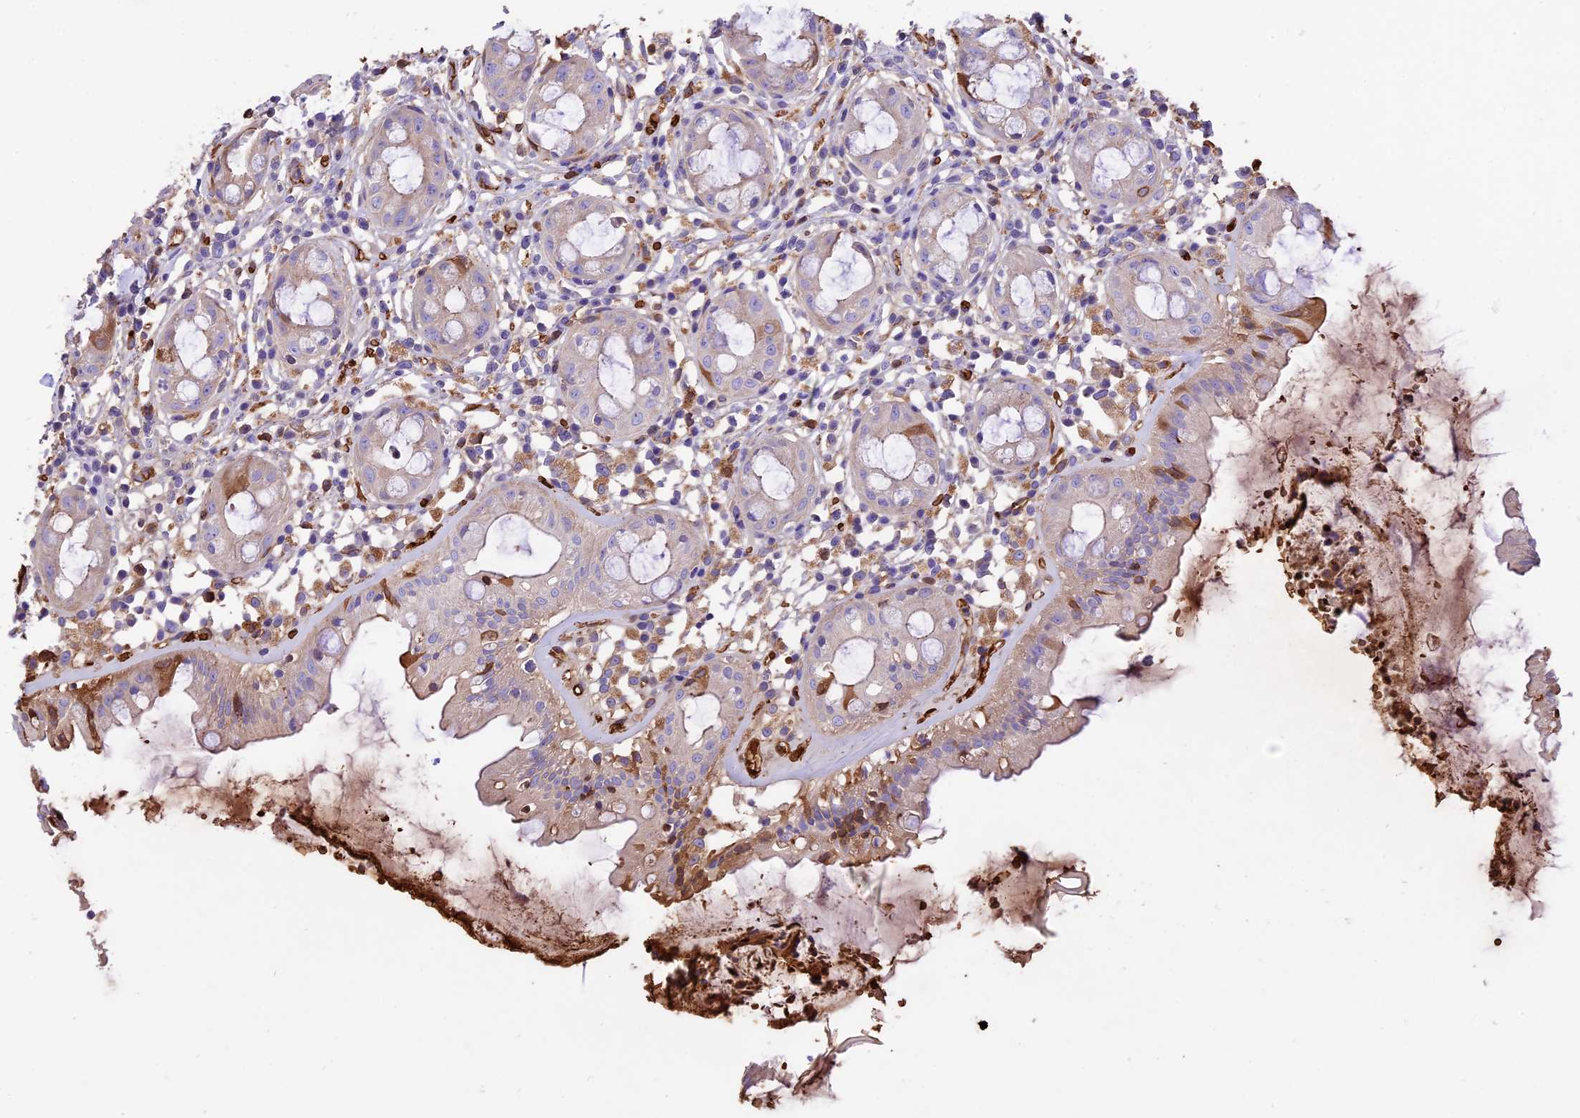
{"staining": {"intensity": "moderate", "quantity": "<25%", "location": "cytoplasmic/membranous"}, "tissue": "rectum", "cell_type": "Glandular cells", "image_type": "normal", "snomed": [{"axis": "morphology", "description": "Normal tissue, NOS"}, {"axis": "topography", "description": "Rectum"}], "caption": "This photomicrograph demonstrates immunohistochemistry (IHC) staining of benign rectum, with low moderate cytoplasmic/membranous positivity in approximately <25% of glandular cells.", "gene": "TTC4", "patient": {"sex": "female", "age": 57}}